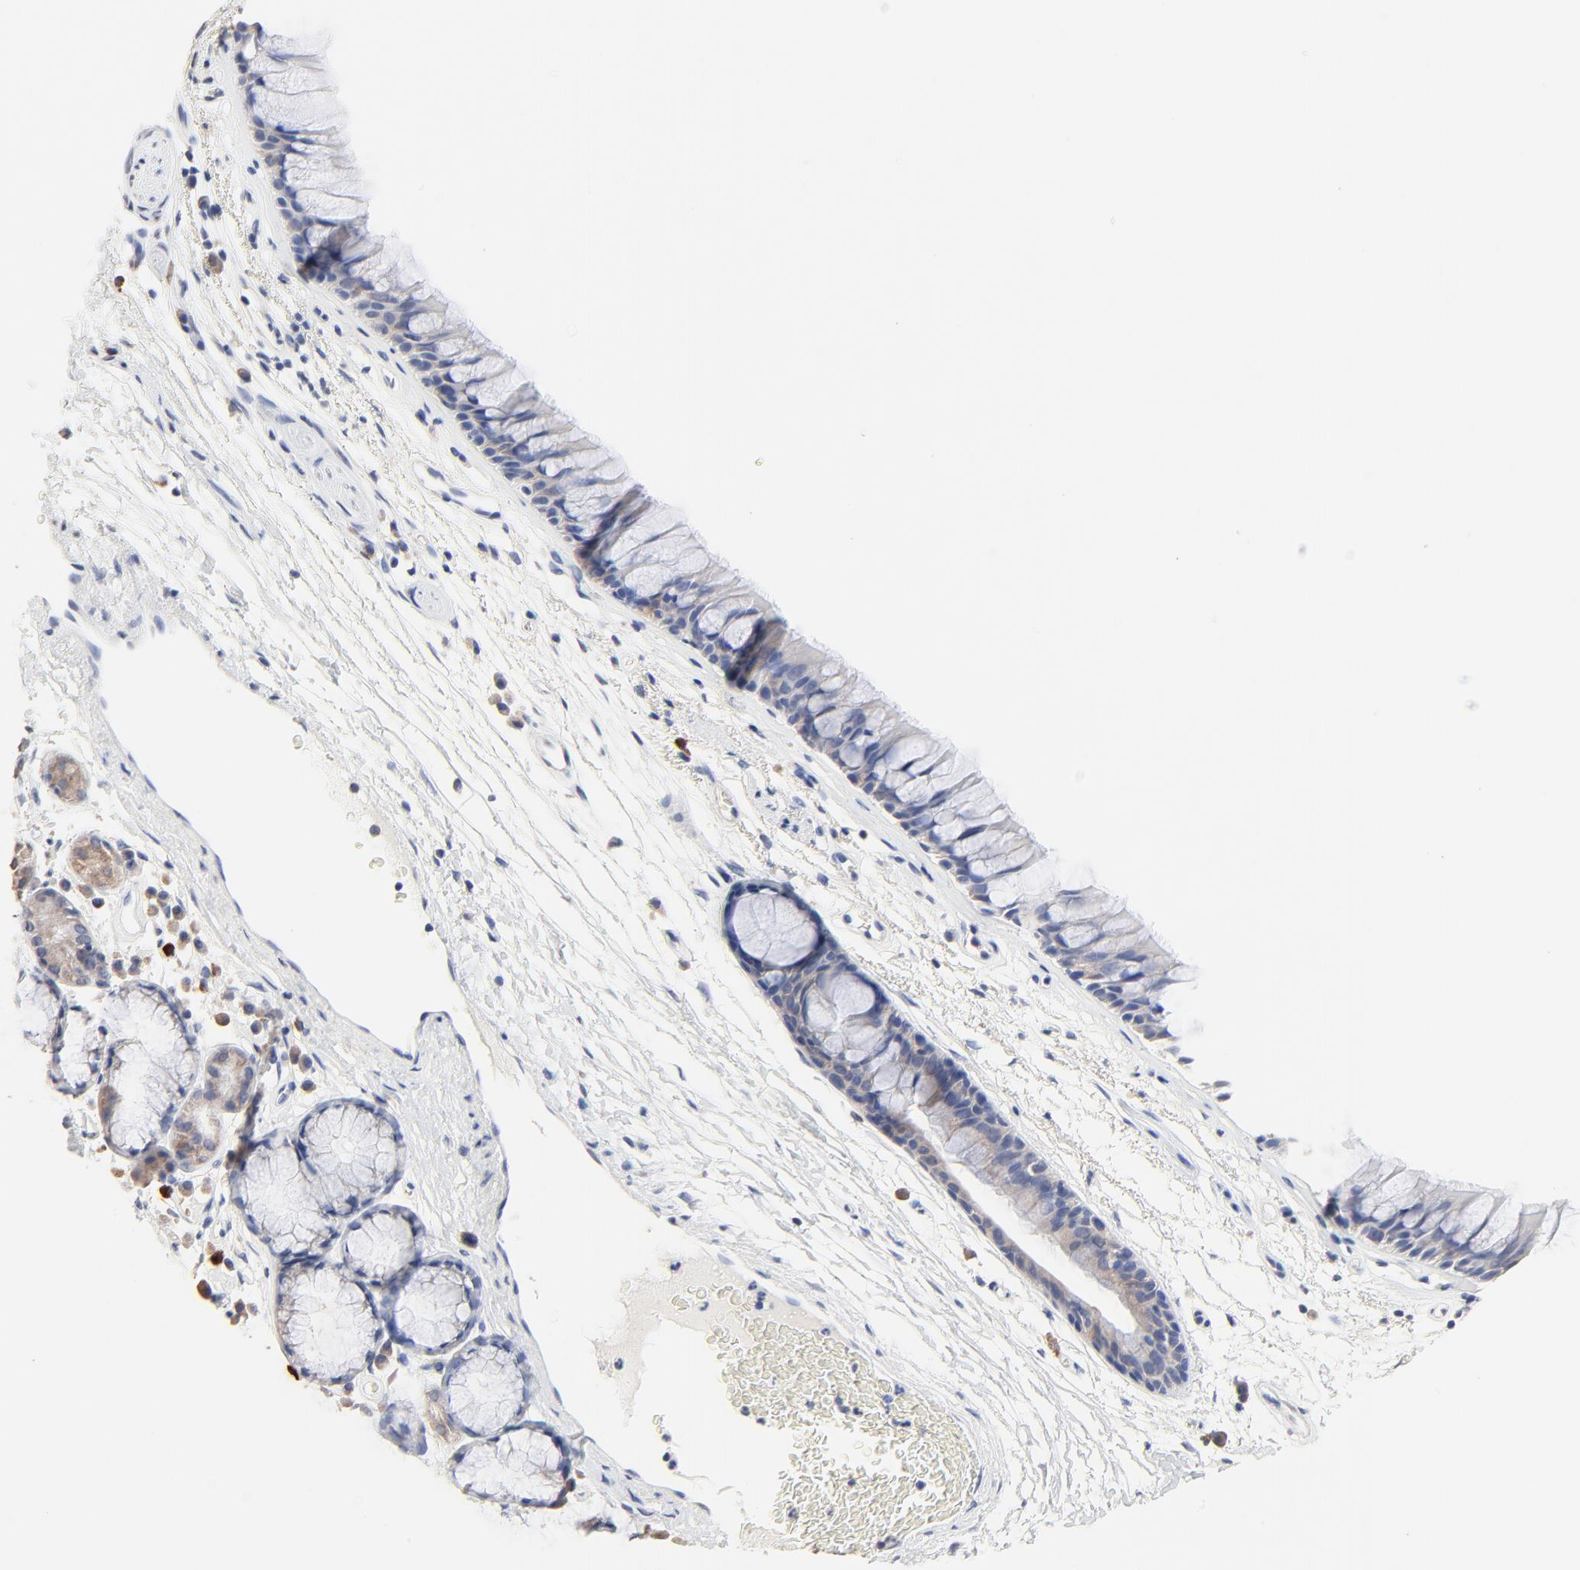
{"staining": {"intensity": "negative", "quantity": "none", "location": "none"}, "tissue": "bronchus", "cell_type": "Respiratory epithelial cells", "image_type": "normal", "snomed": [{"axis": "morphology", "description": "Normal tissue, NOS"}, {"axis": "morphology", "description": "Adenocarcinoma, NOS"}, {"axis": "topography", "description": "Bronchus"}, {"axis": "topography", "description": "Lung"}], "caption": "Bronchus stained for a protein using IHC shows no positivity respiratory epithelial cells.", "gene": "FBXL5", "patient": {"sex": "female", "age": 54}}